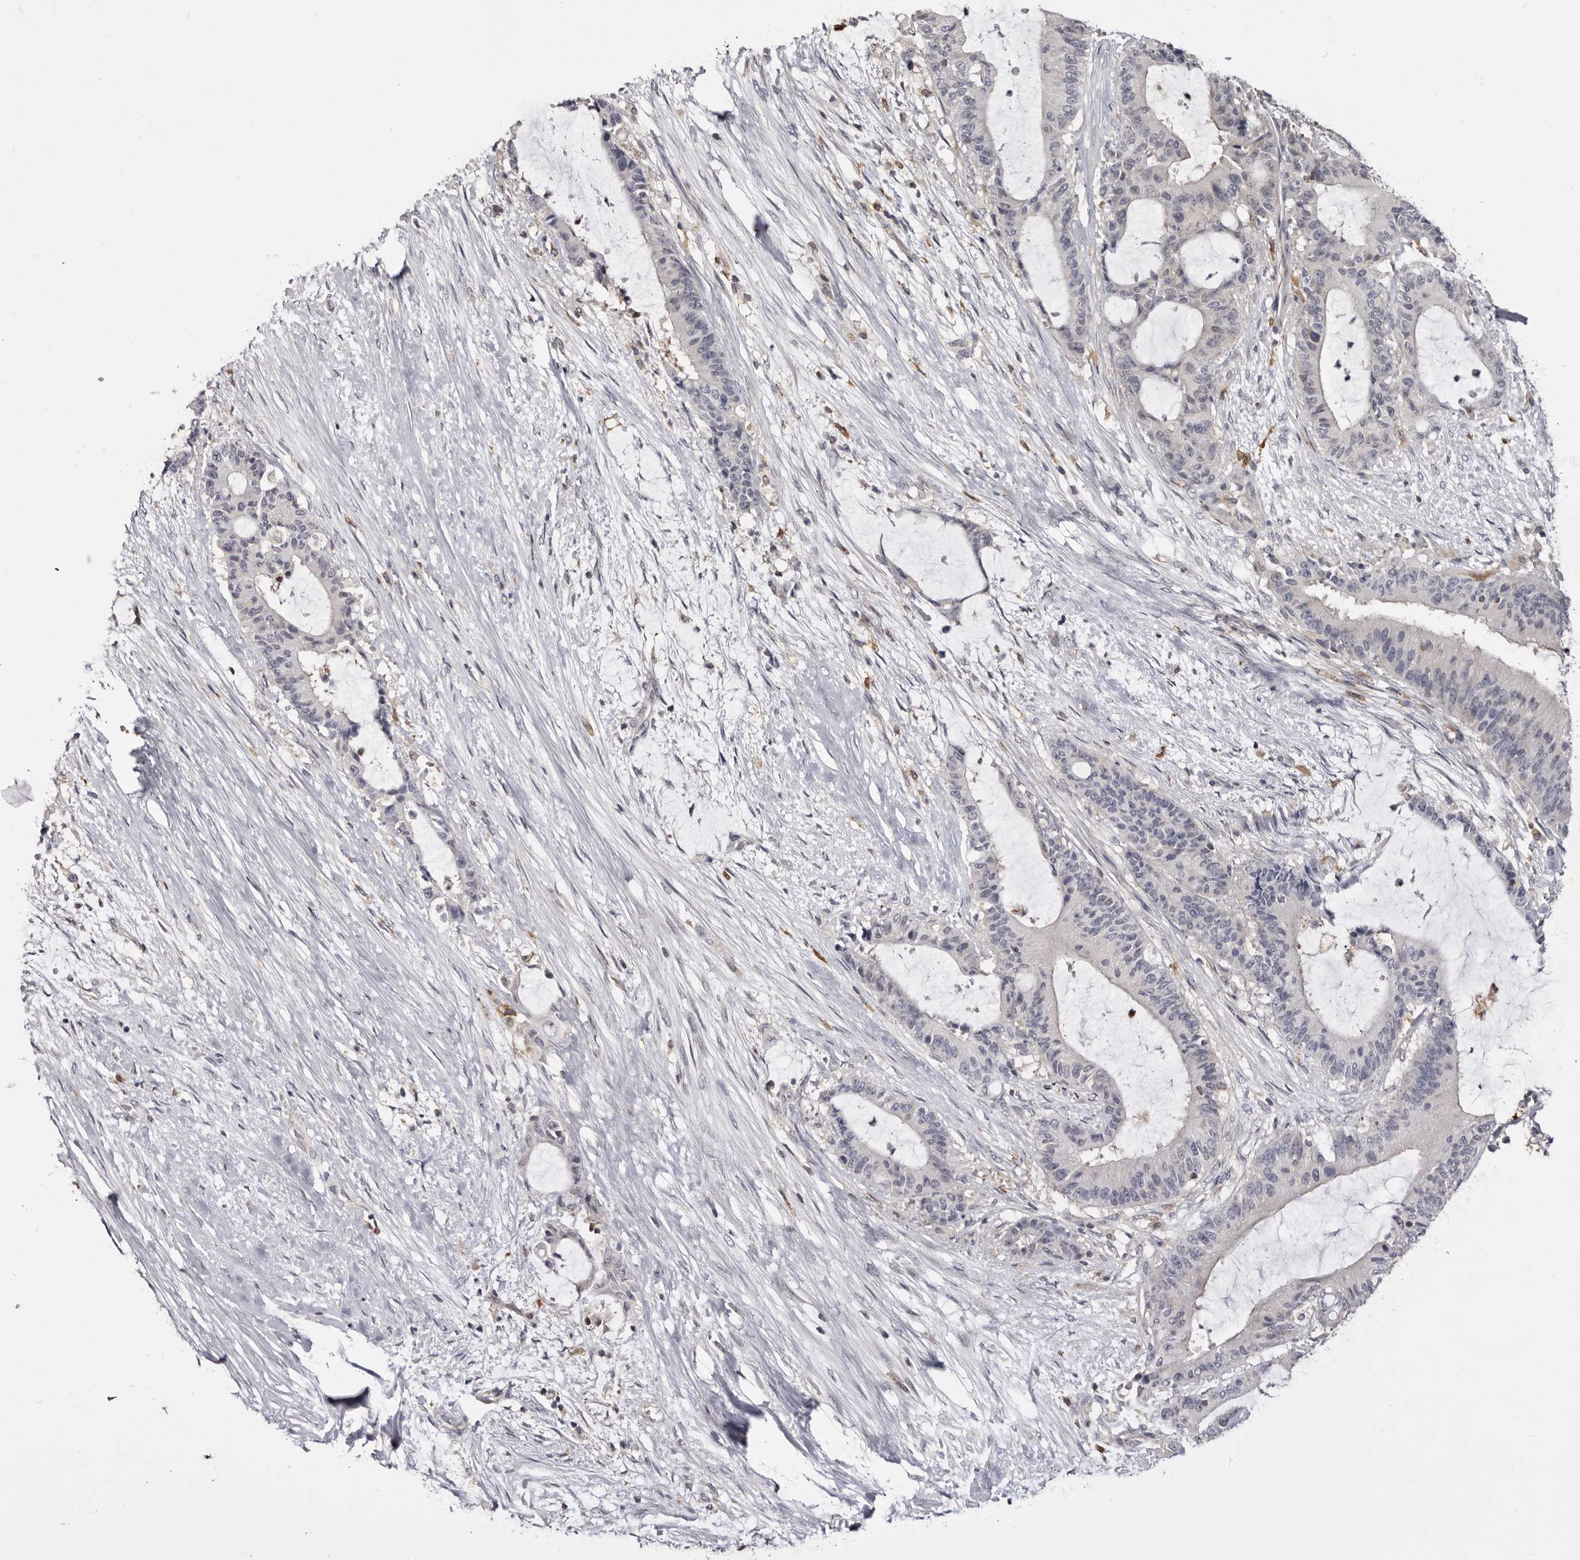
{"staining": {"intensity": "negative", "quantity": "none", "location": "none"}, "tissue": "liver cancer", "cell_type": "Tumor cells", "image_type": "cancer", "snomed": [{"axis": "morphology", "description": "Normal tissue, NOS"}, {"axis": "morphology", "description": "Cholangiocarcinoma"}, {"axis": "topography", "description": "Liver"}, {"axis": "topography", "description": "Peripheral nerve tissue"}], "caption": "Protein analysis of liver cancer (cholangiocarcinoma) exhibits no significant staining in tumor cells.", "gene": "TNNI1", "patient": {"sex": "female", "age": 73}}